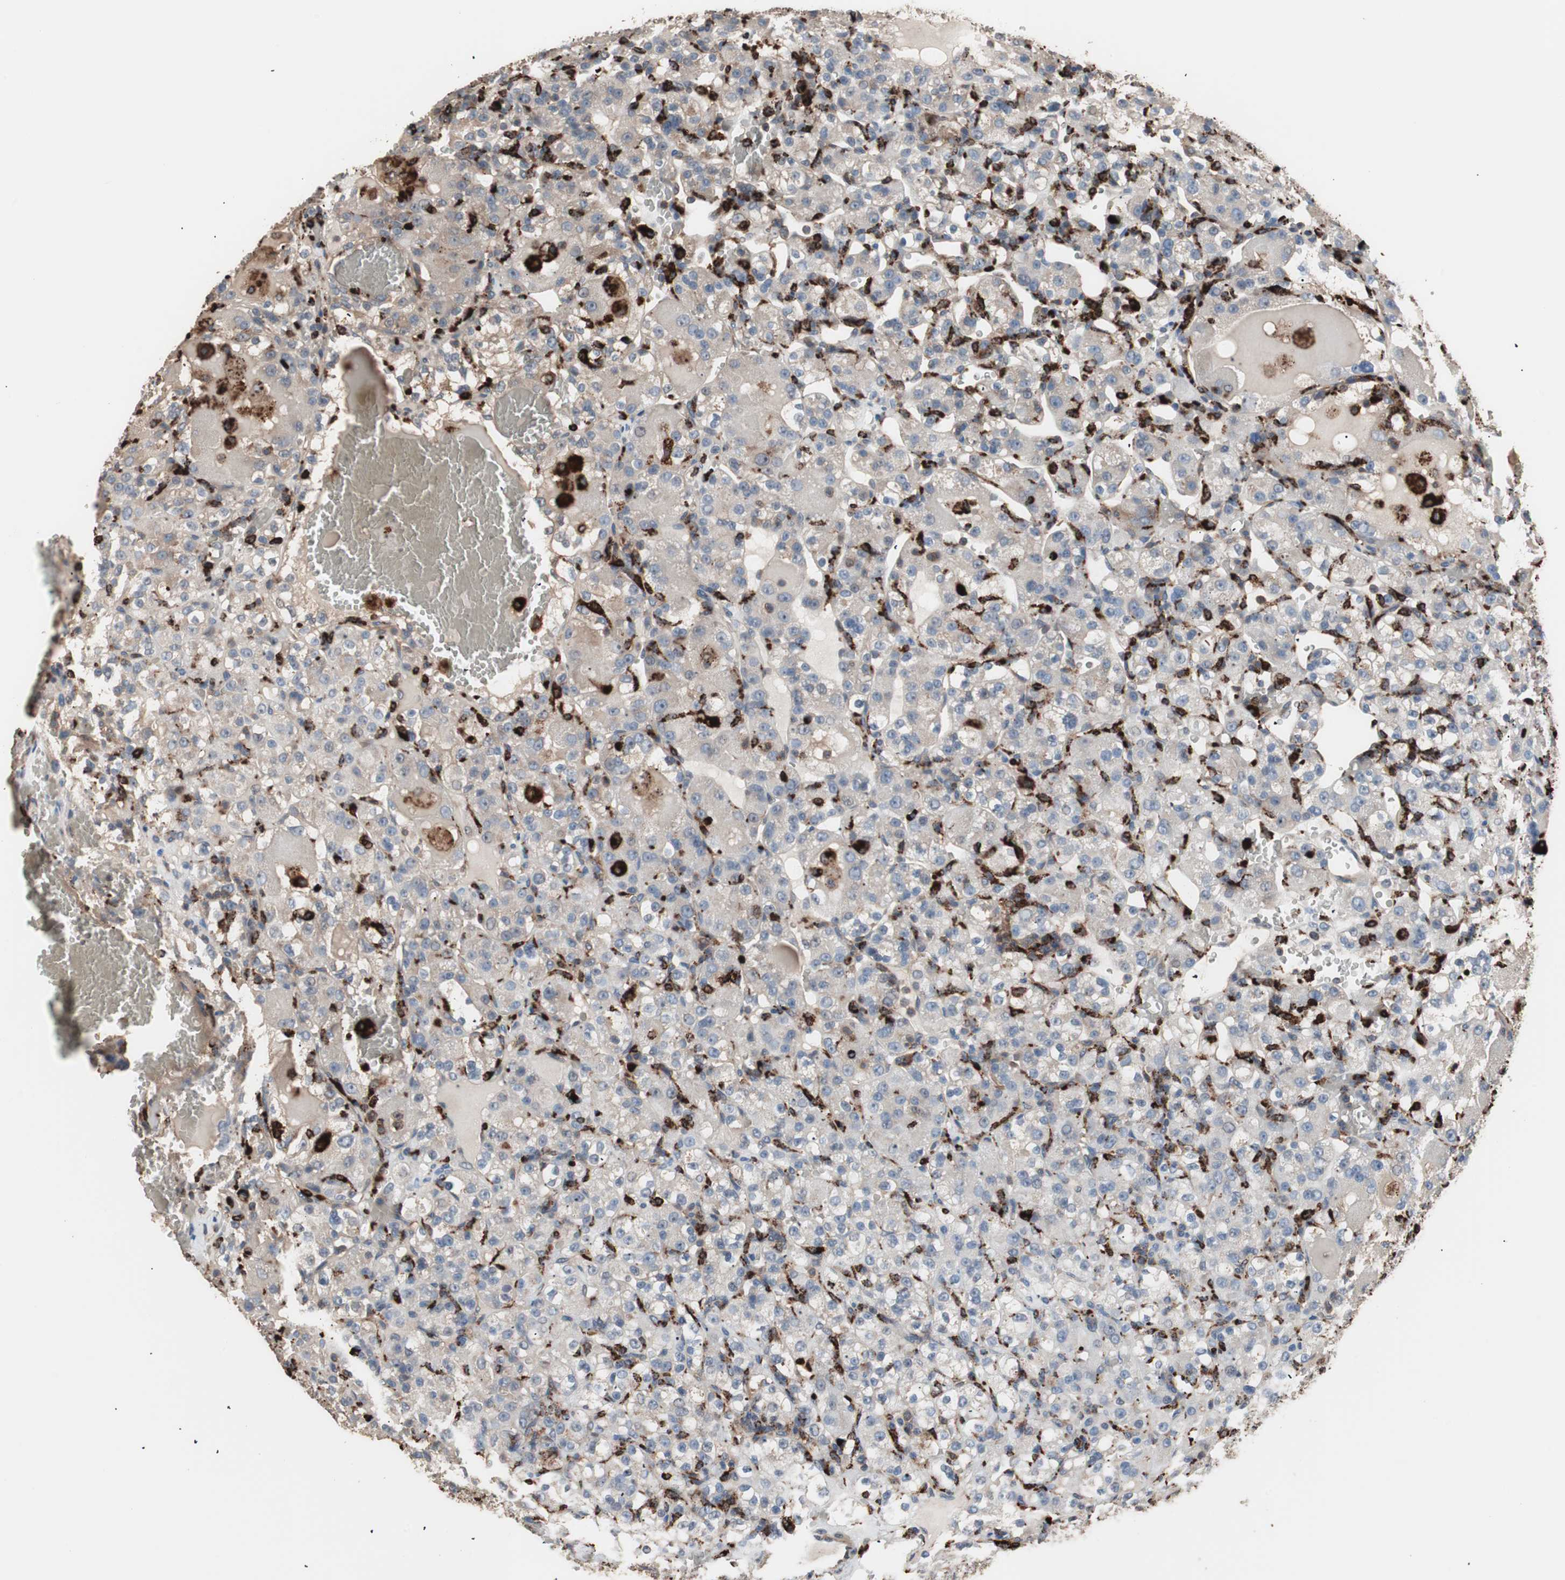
{"staining": {"intensity": "weak", "quantity": "25%-75%", "location": "cytoplasmic/membranous"}, "tissue": "renal cancer", "cell_type": "Tumor cells", "image_type": "cancer", "snomed": [{"axis": "morphology", "description": "Normal tissue, NOS"}, {"axis": "morphology", "description": "Adenocarcinoma, NOS"}, {"axis": "topography", "description": "Kidney"}], "caption": "IHC (DAB) staining of renal adenocarcinoma shows weak cytoplasmic/membranous protein expression in about 25%-75% of tumor cells. (Stains: DAB in brown, nuclei in blue, Microscopy: brightfield microscopy at high magnification).", "gene": "CCT3", "patient": {"sex": "male", "age": 61}}